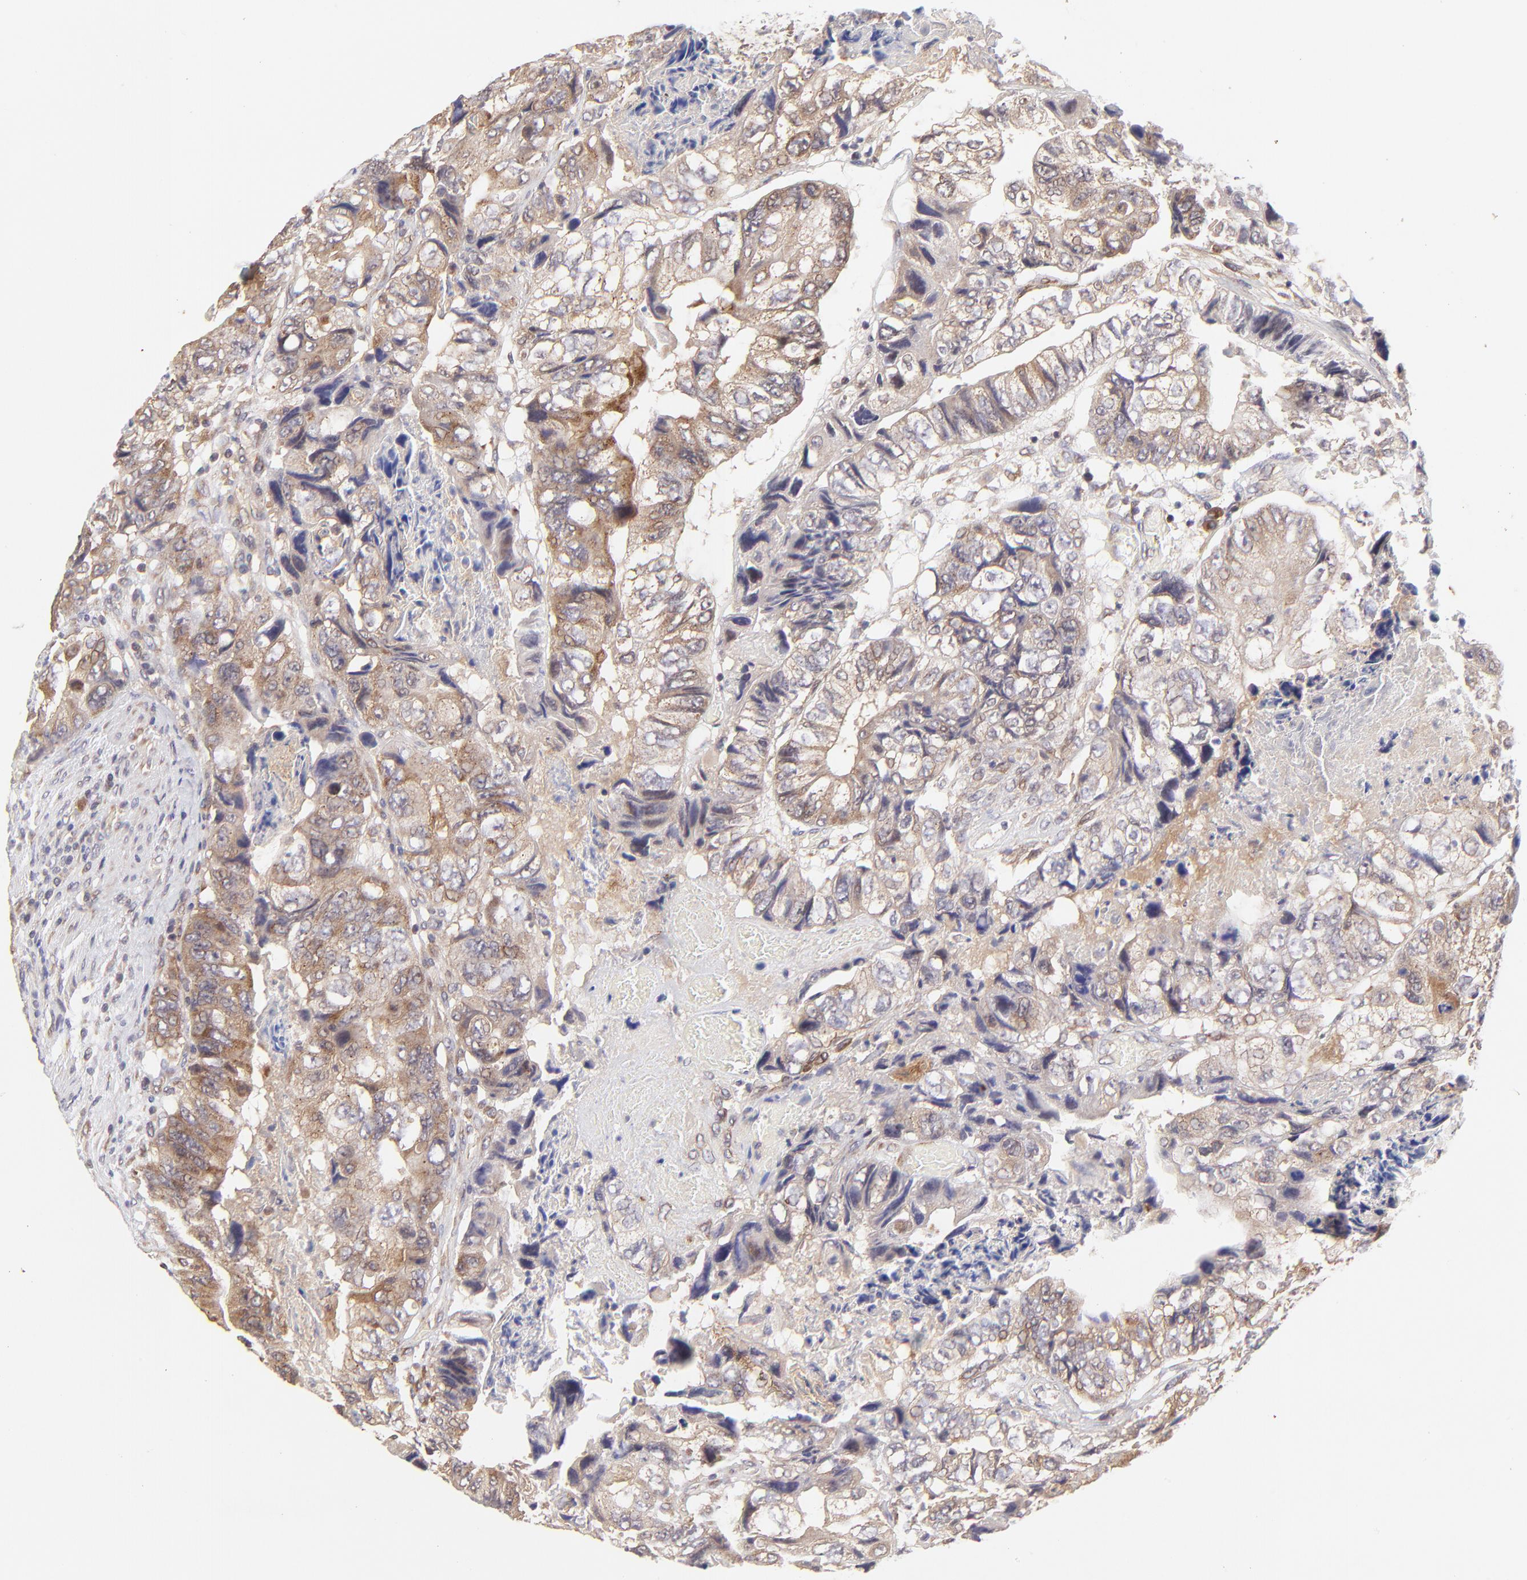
{"staining": {"intensity": "moderate", "quantity": ">75%", "location": "cytoplasmic/membranous"}, "tissue": "colorectal cancer", "cell_type": "Tumor cells", "image_type": "cancer", "snomed": [{"axis": "morphology", "description": "Adenocarcinoma, NOS"}, {"axis": "topography", "description": "Rectum"}], "caption": "Adenocarcinoma (colorectal) was stained to show a protein in brown. There is medium levels of moderate cytoplasmic/membranous staining in approximately >75% of tumor cells. The protein of interest is shown in brown color, while the nuclei are stained blue.", "gene": "TNRC6B", "patient": {"sex": "female", "age": 82}}